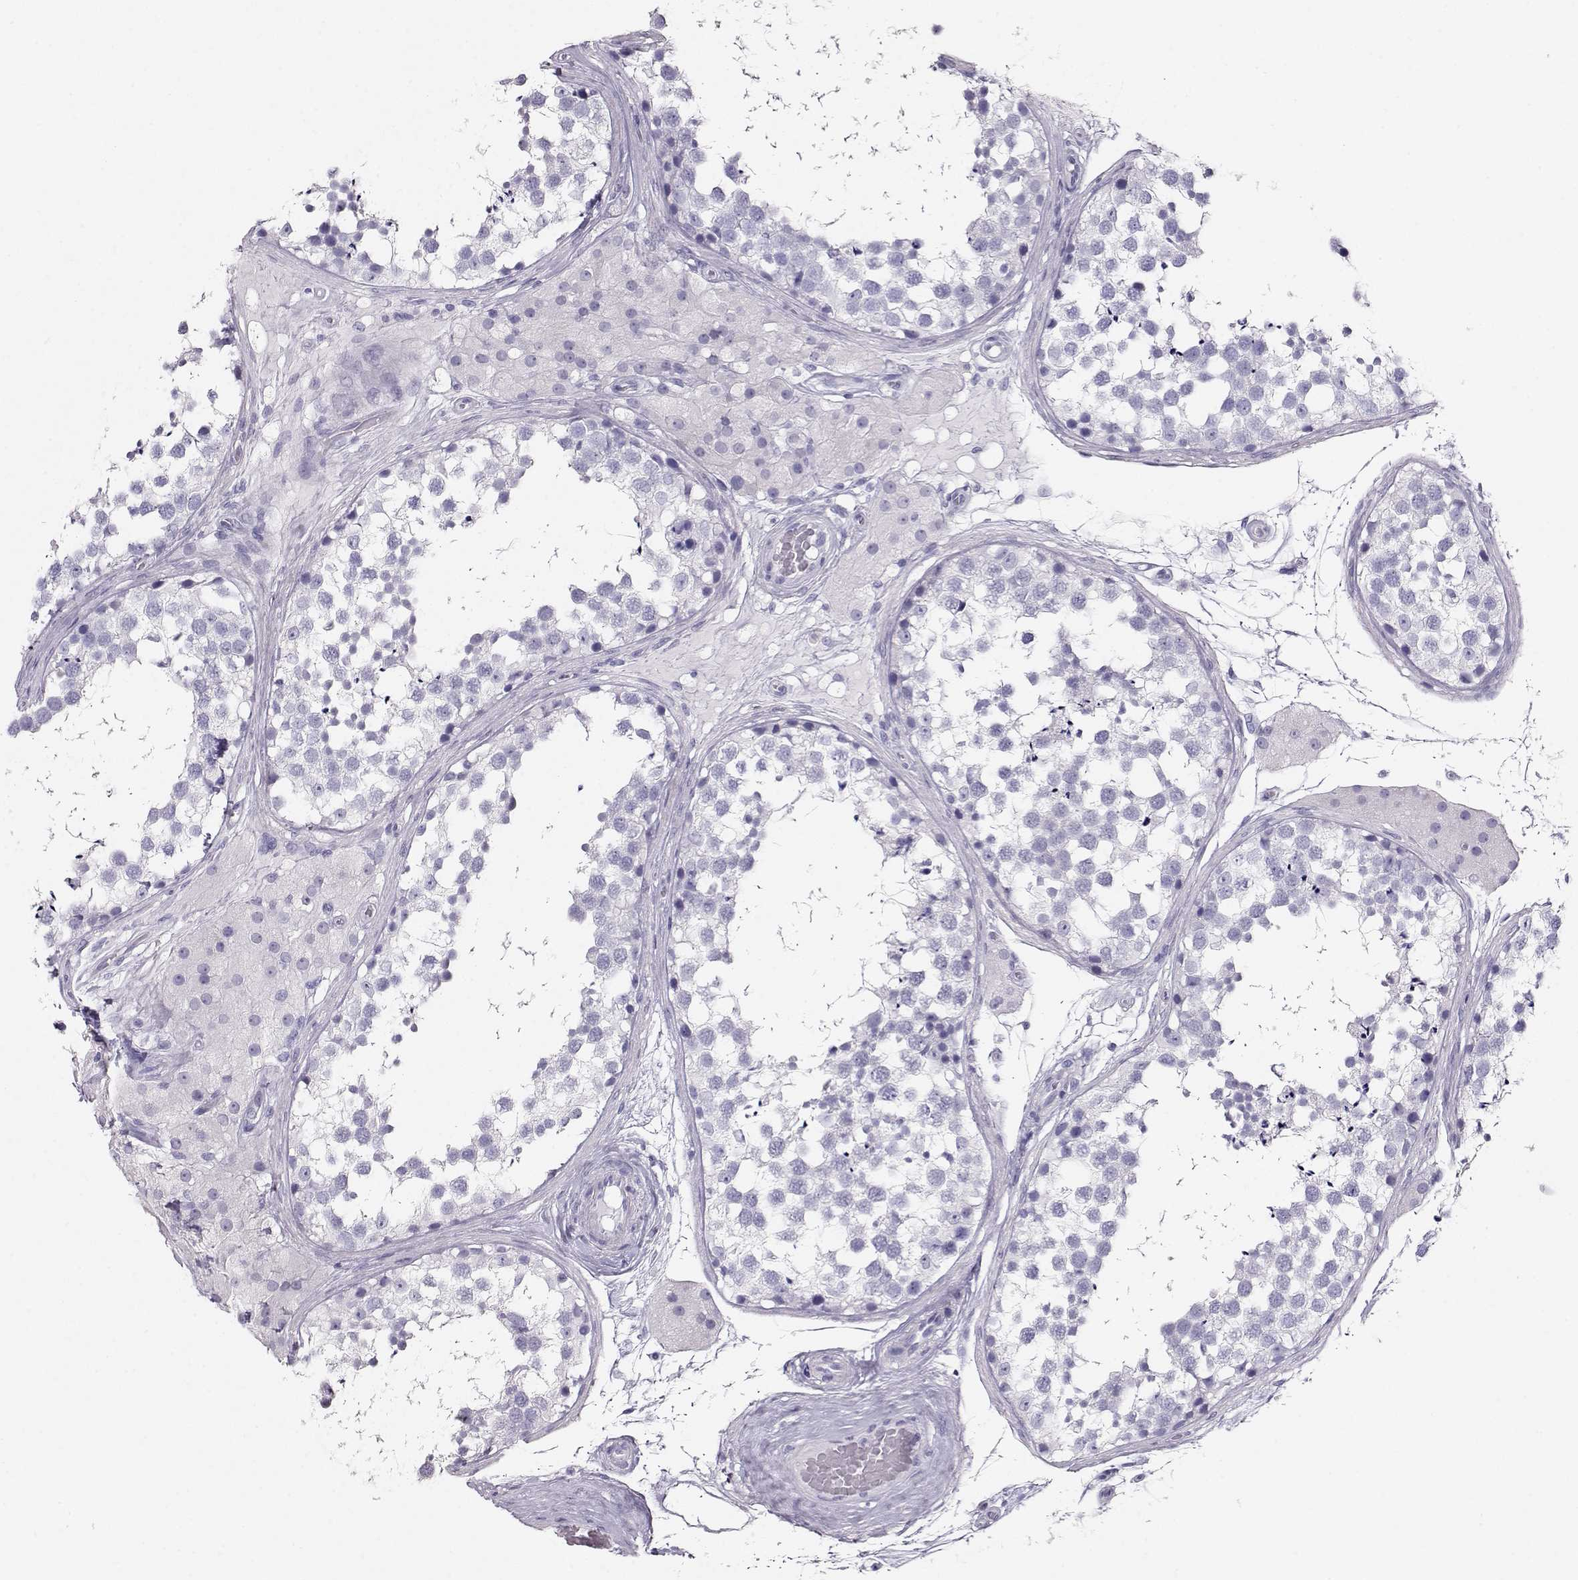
{"staining": {"intensity": "negative", "quantity": "none", "location": "none"}, "tissue": "testis", "cell_type": "Cells in seminiferous ducts", "image_type": "normal", "snomed": [{"axis": "morphology", "description": "Normal tissue, NOS"}, {"axis": "morphology", "description": "Seminoma, NOS"}, {"axis": "topography", "description": "Testis"}], "caption": "Immunohistochemical staining of unremarkable testis shows no significant staining in cells in seminiferous ducts.", "gene": "ACTN2", "patient": {"sex": "male", "age": 65}}